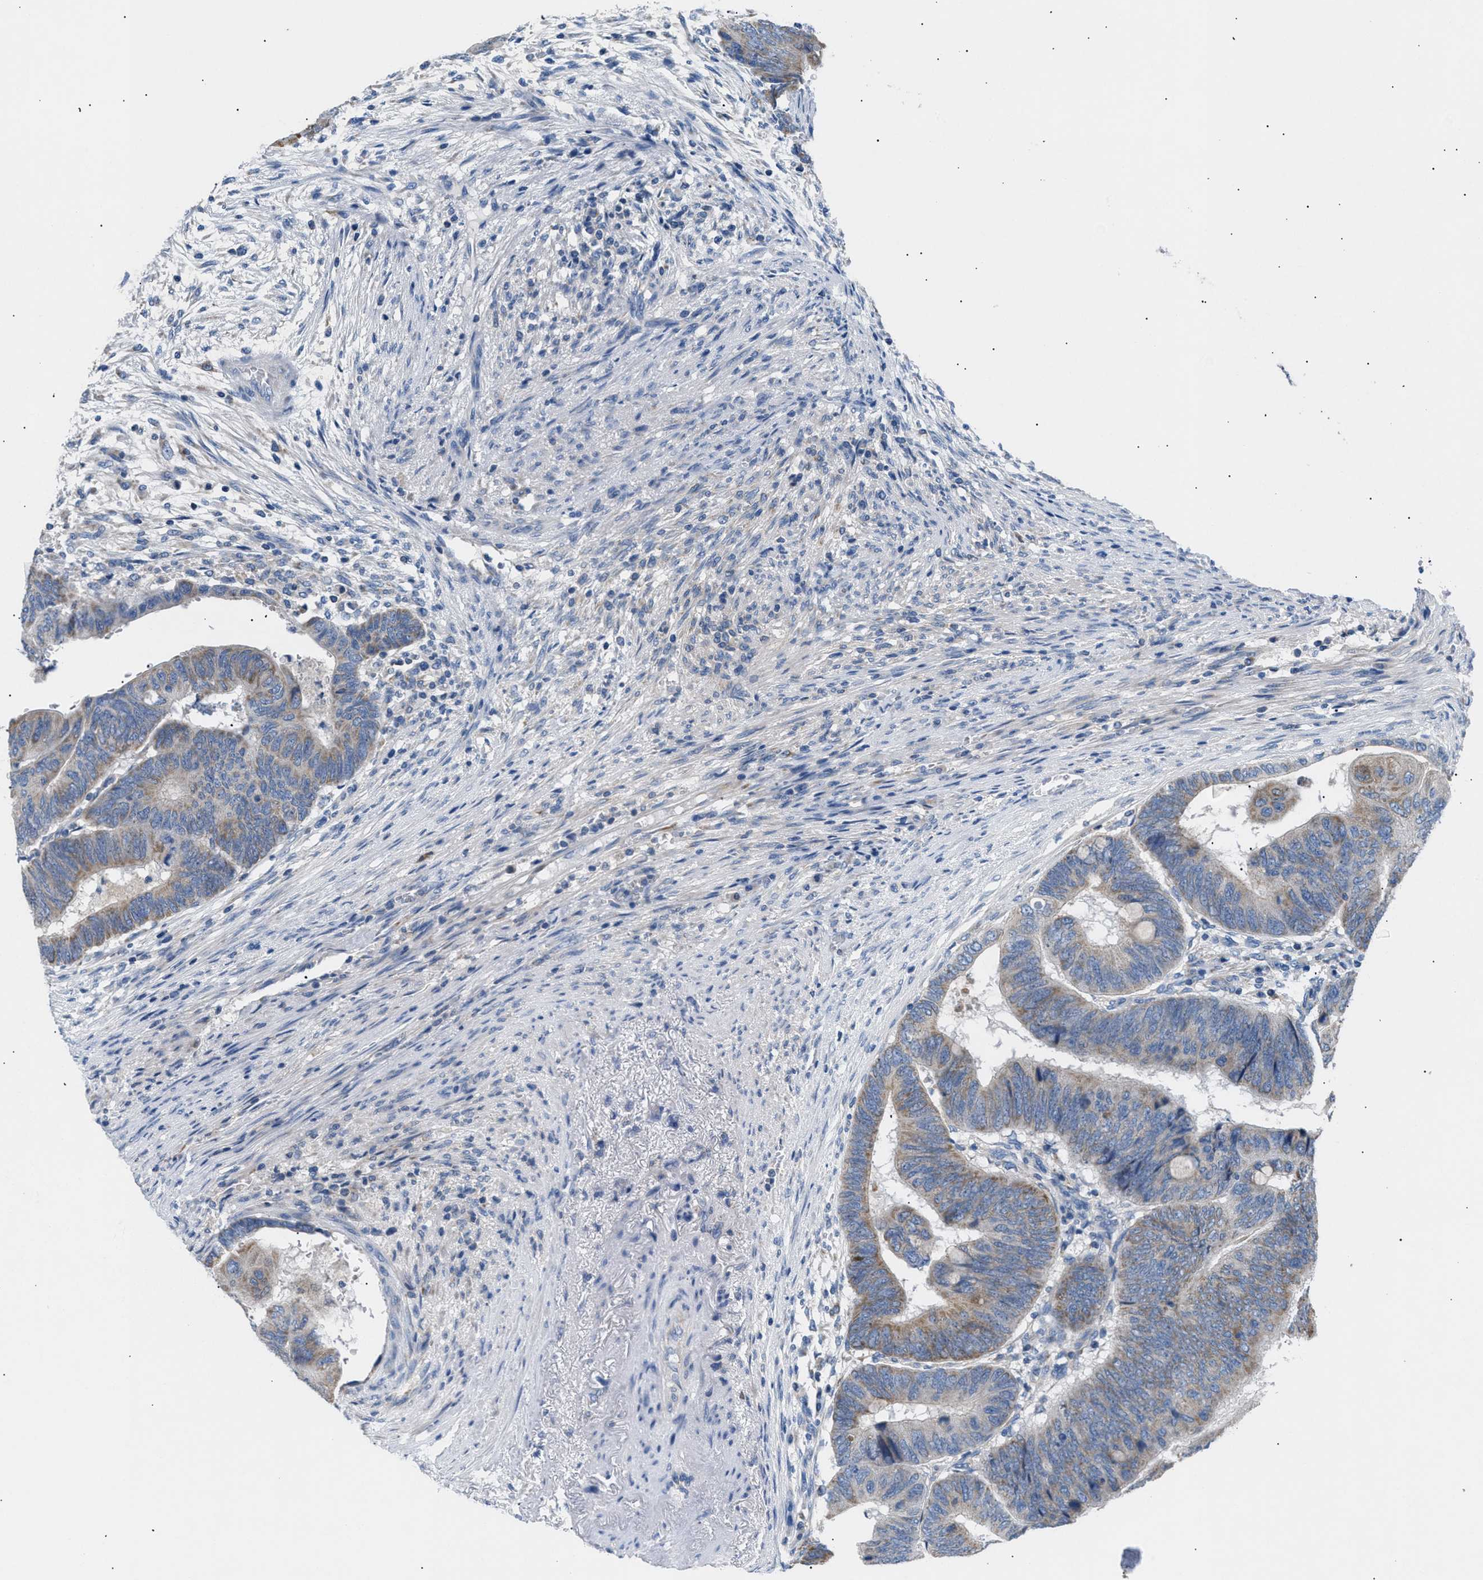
{"staining": {"intensity": "moderate", "quantity": "25%-75%", "location": "cytoplasmic/membranous"}, "tissue": "colorectal cancer", "cell_type": "Tumor cells", "image_type": "cancer", "snomed": [{"axis": "morphology", "description": "Normal tissue, NOS"}, {"axis": "morphology", "description": "Adenocarcinoma, NOS"}, {"axis": "topography", "description": "Rectum"}, {"axis": "topography", "description": "Peripheral nerve tissue"}], "caption": "IHC histopathology image of neoplastic tissue: human adenocarcinoma (colorectal) stained using immunohistochemistry (IHC) reveals medium levels of moderate protein expression localized specifically in the cytoplasmic/membranous of tumor cells, appearing as a cytoplasmic/membranous brown color.", "gene": "ILDR1", "patient": {"sex": "male", "age": 92}}